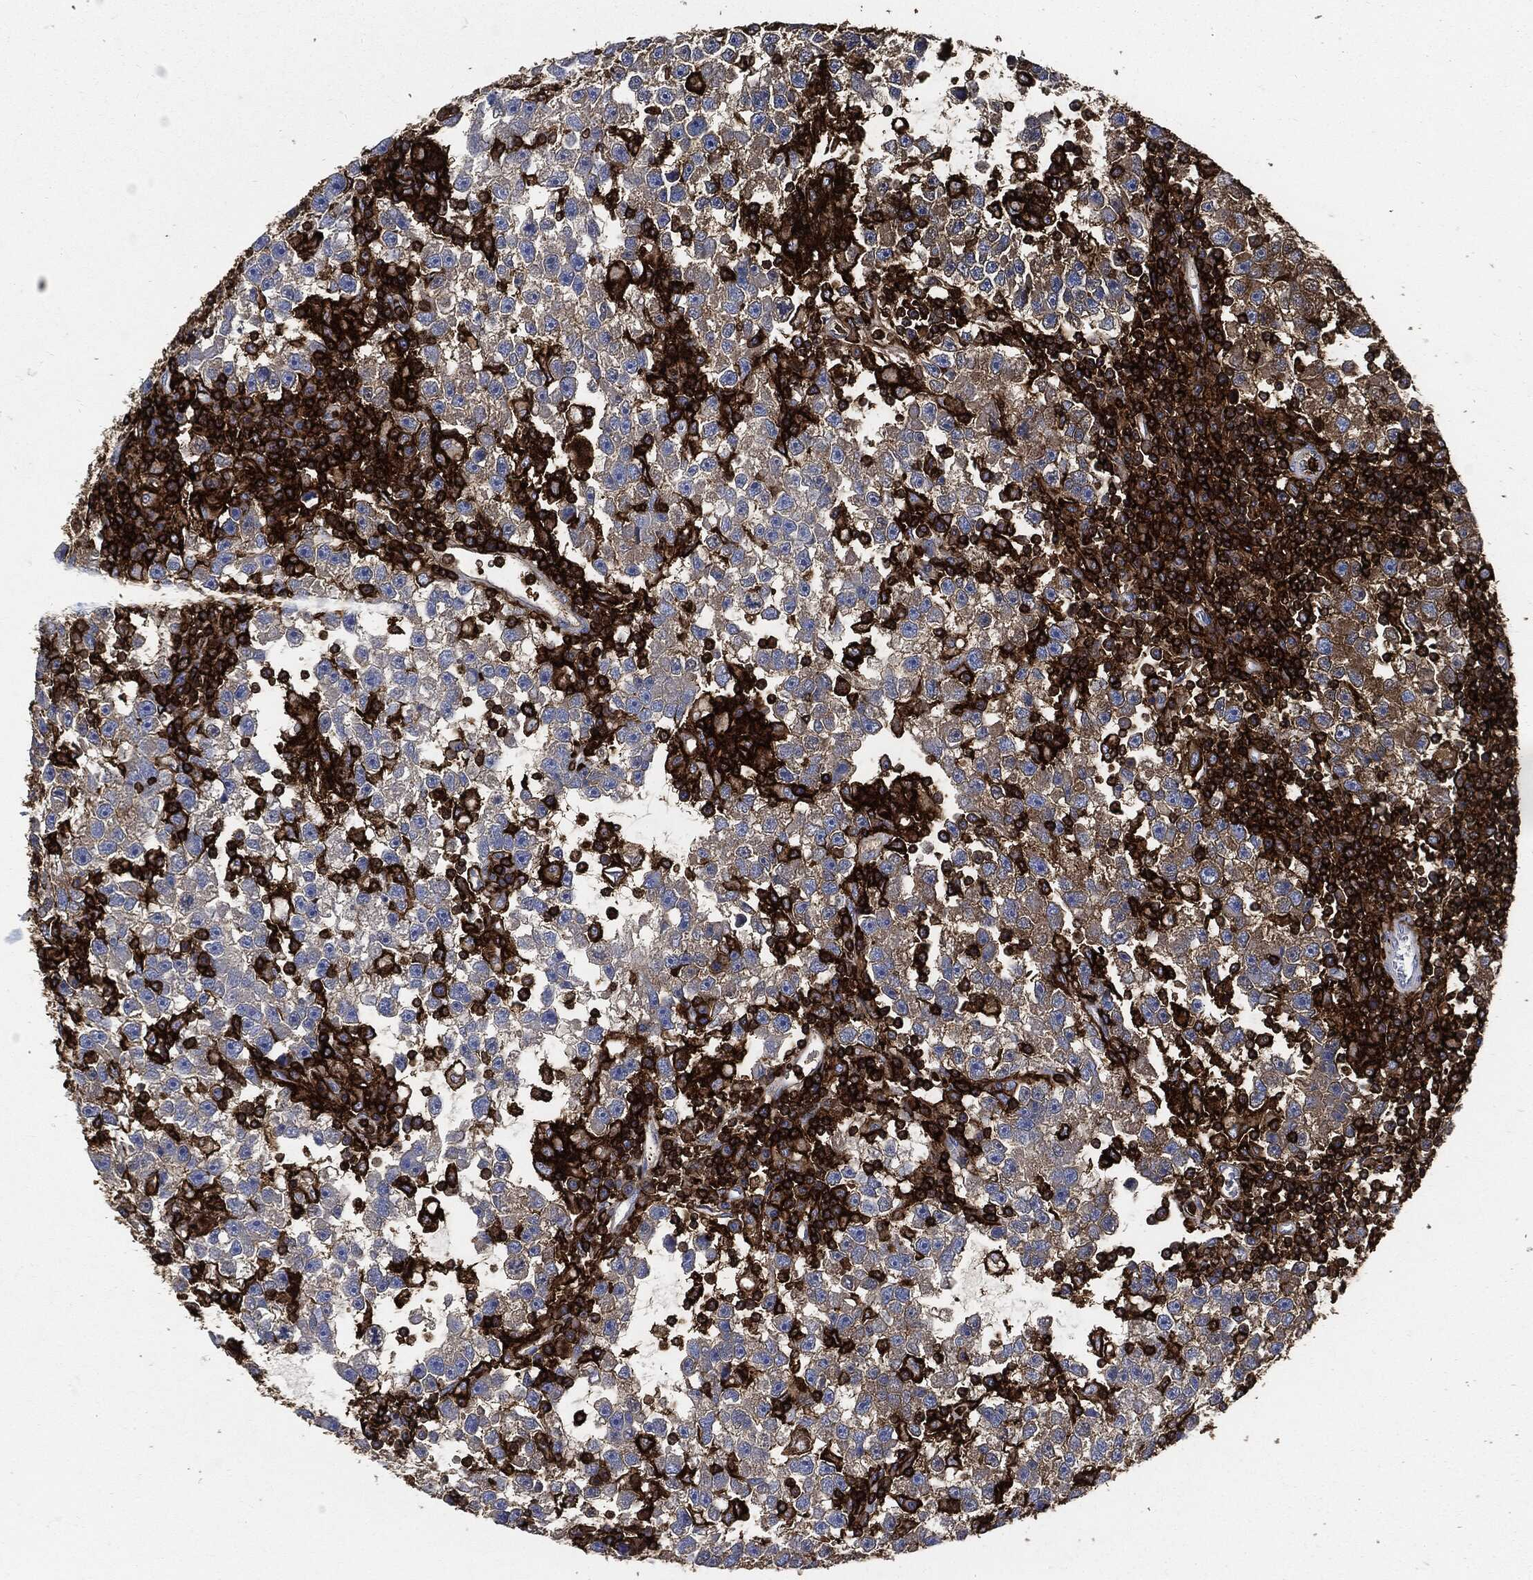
{"staining": {"intensity": "negative", "quantity": "none", "location": "none"}, "tissue": "testis cancer", "cell_type": "Tumor cells", "image_type": "cancer", "snomed": [{"axis": "morphology", "description": "Seminoma, NOS"}, {"axis": "topography", "description": "Testis"}], "caption": "Testis cancer (seminoma) stained for a protein using immunohistochemistry demonstrates no staining tumor cells.", "gene": "PTPRC", "patient": {"sex": "male", "age": 47}}